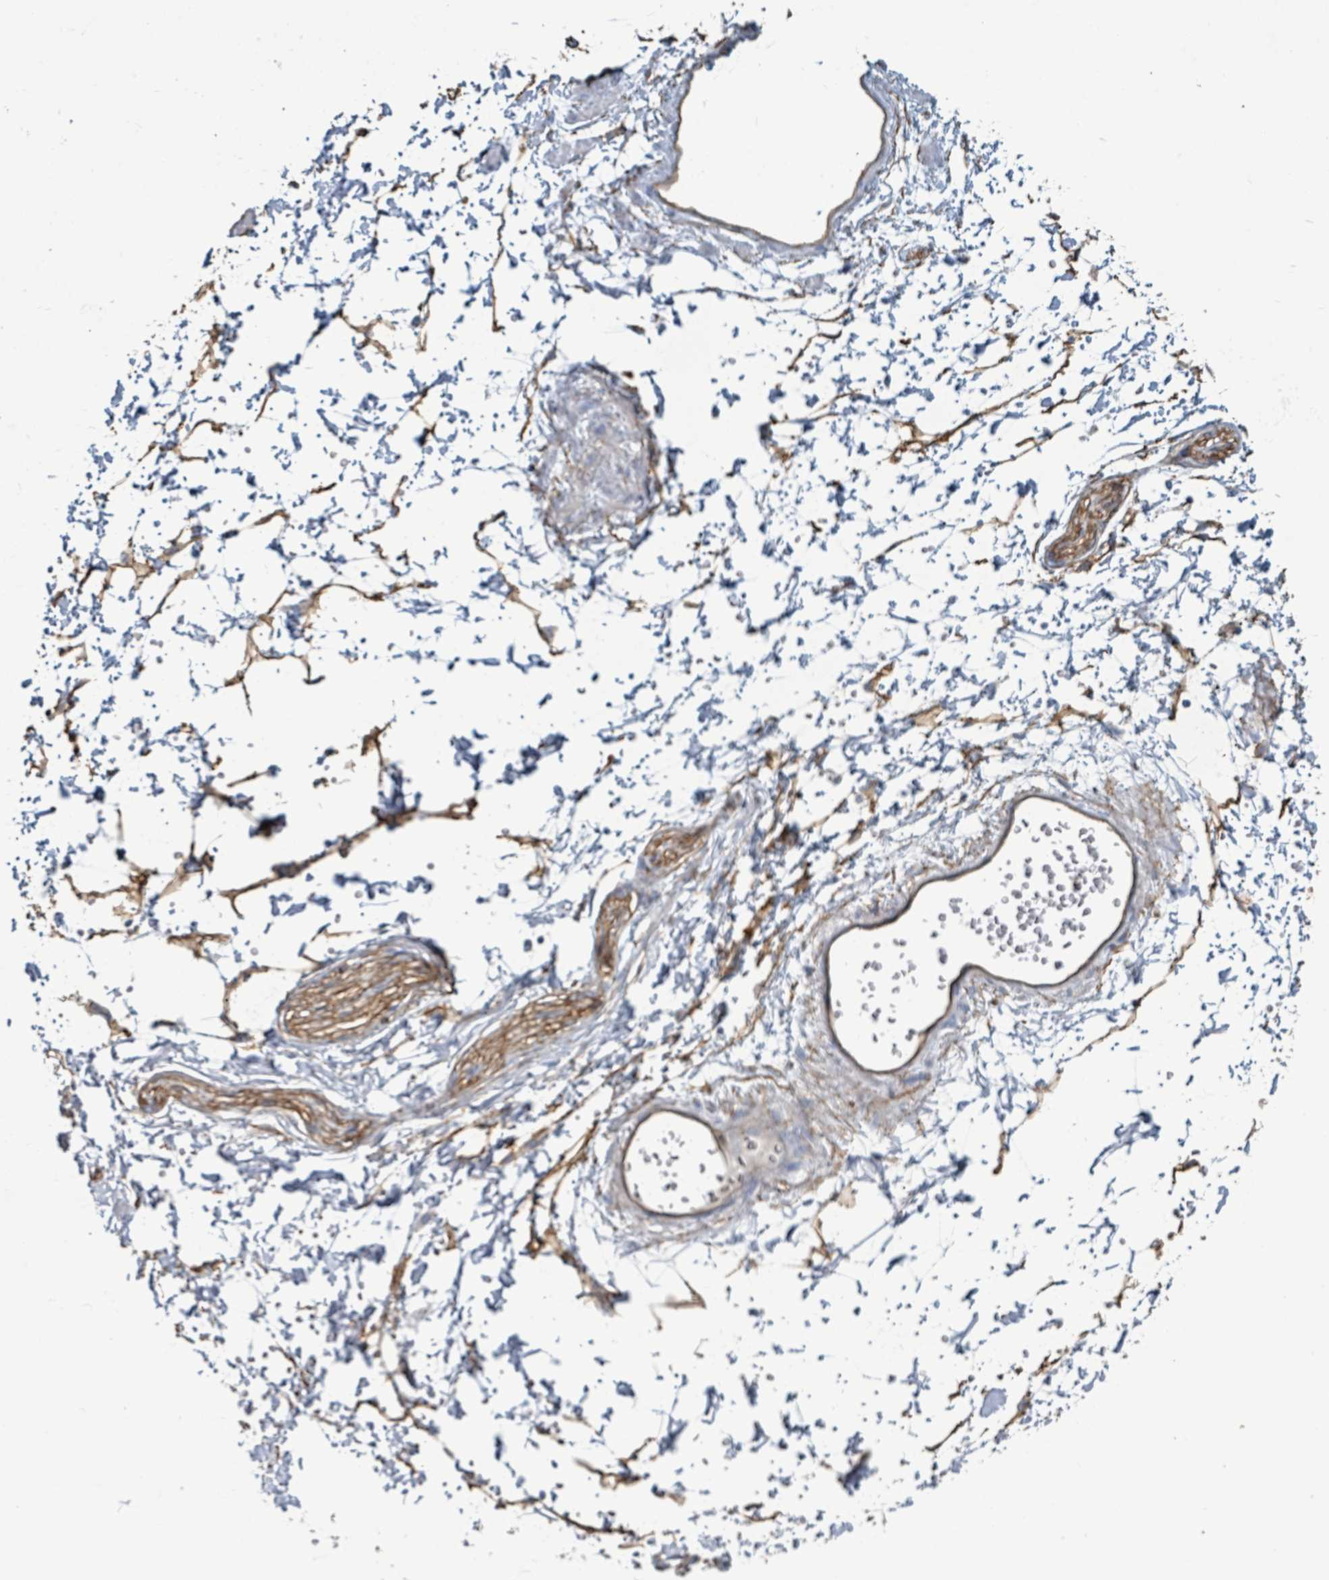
{"staining": {"intensity": "moderate", "quantity": "<25%", "location": "cytoplasmic/membranous"}, "tissue": "adipose tissue", "cell_type": "Adipocytes", "image_type": "normal", "snomed": [{"axis": "morphology", "description": "Normal tissue, NOS"}, {"axis": "topography", "description": "Prostate"}, {"axis": "topography", "description": "Peripheral nerve tissue"}], "caption": "Human adipose tissue stained with a brown dye displays moderate cytoplasmic/membranous positive staining in approximately <25% of adipocytes.", "gene": "LDOC1", "patient": {"sex": "male", "age": 55}}